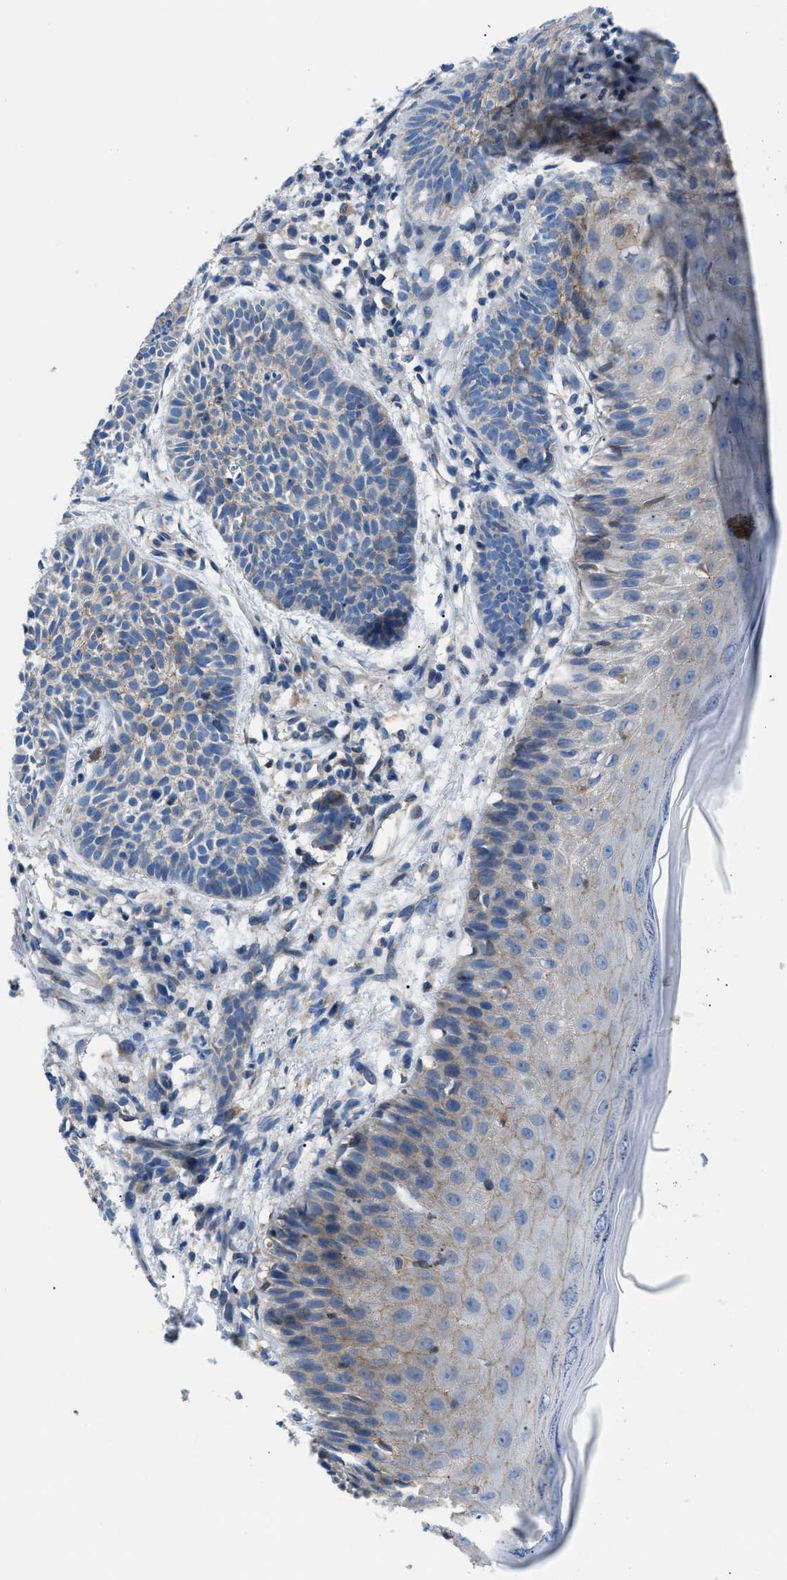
{"staining": {"intensity": "weak", "quantity": "<25%", "location": "cytoplasmic/membranous"}, "tissue": "skin cancer", "cell_type": "Tumor cells", "image_type": "cancer", "snomed": [{"axis": "morphology", "description": "Basal cell carcinoma"}, {"axis": "topography", "description": "Skin"}], "caption": "This is an IHC image of skin cancer. There is no staining in tumor cells.", "gene": "ZDHHC24", "patient": {"sex": "male", "age": 60}}